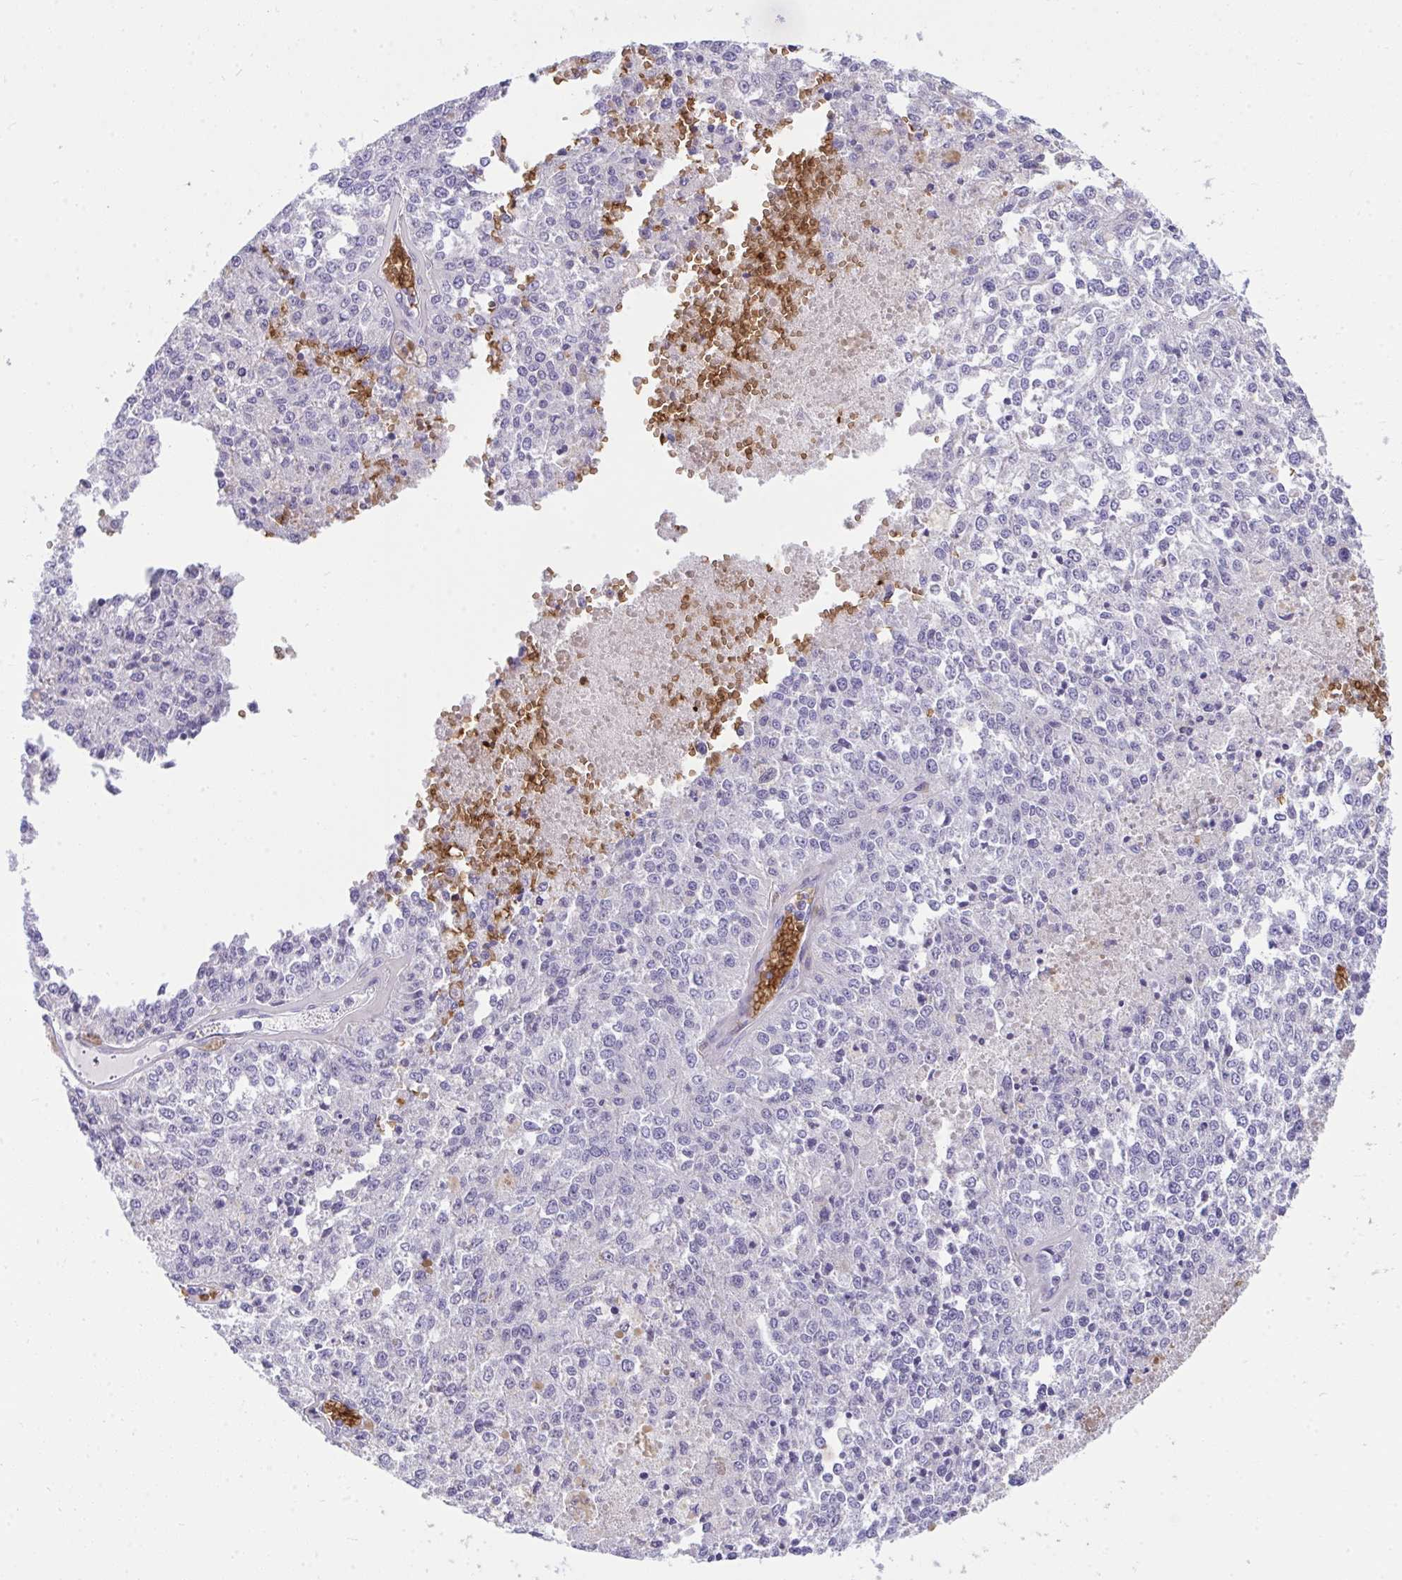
{"staining": {"intensity": "negative", "quantity": "none", "location": "none"}, "tissue": "melanoma", "cell_type": "Tumor cells", "image_type": "cancer", "snomed": [{"axis": "morphology", "description": "Malignant melanoma, Metastatic site"}, {"axis": "topography", "description": "Lymph node"}], "caption": "DAB (3,3'-diaminobenzidine) immunohistochemical staining of melanoma exhibits no significant staining in tumor cells.", "gene": "ANK1", "patient": {"sex": "female", "age": 64}}